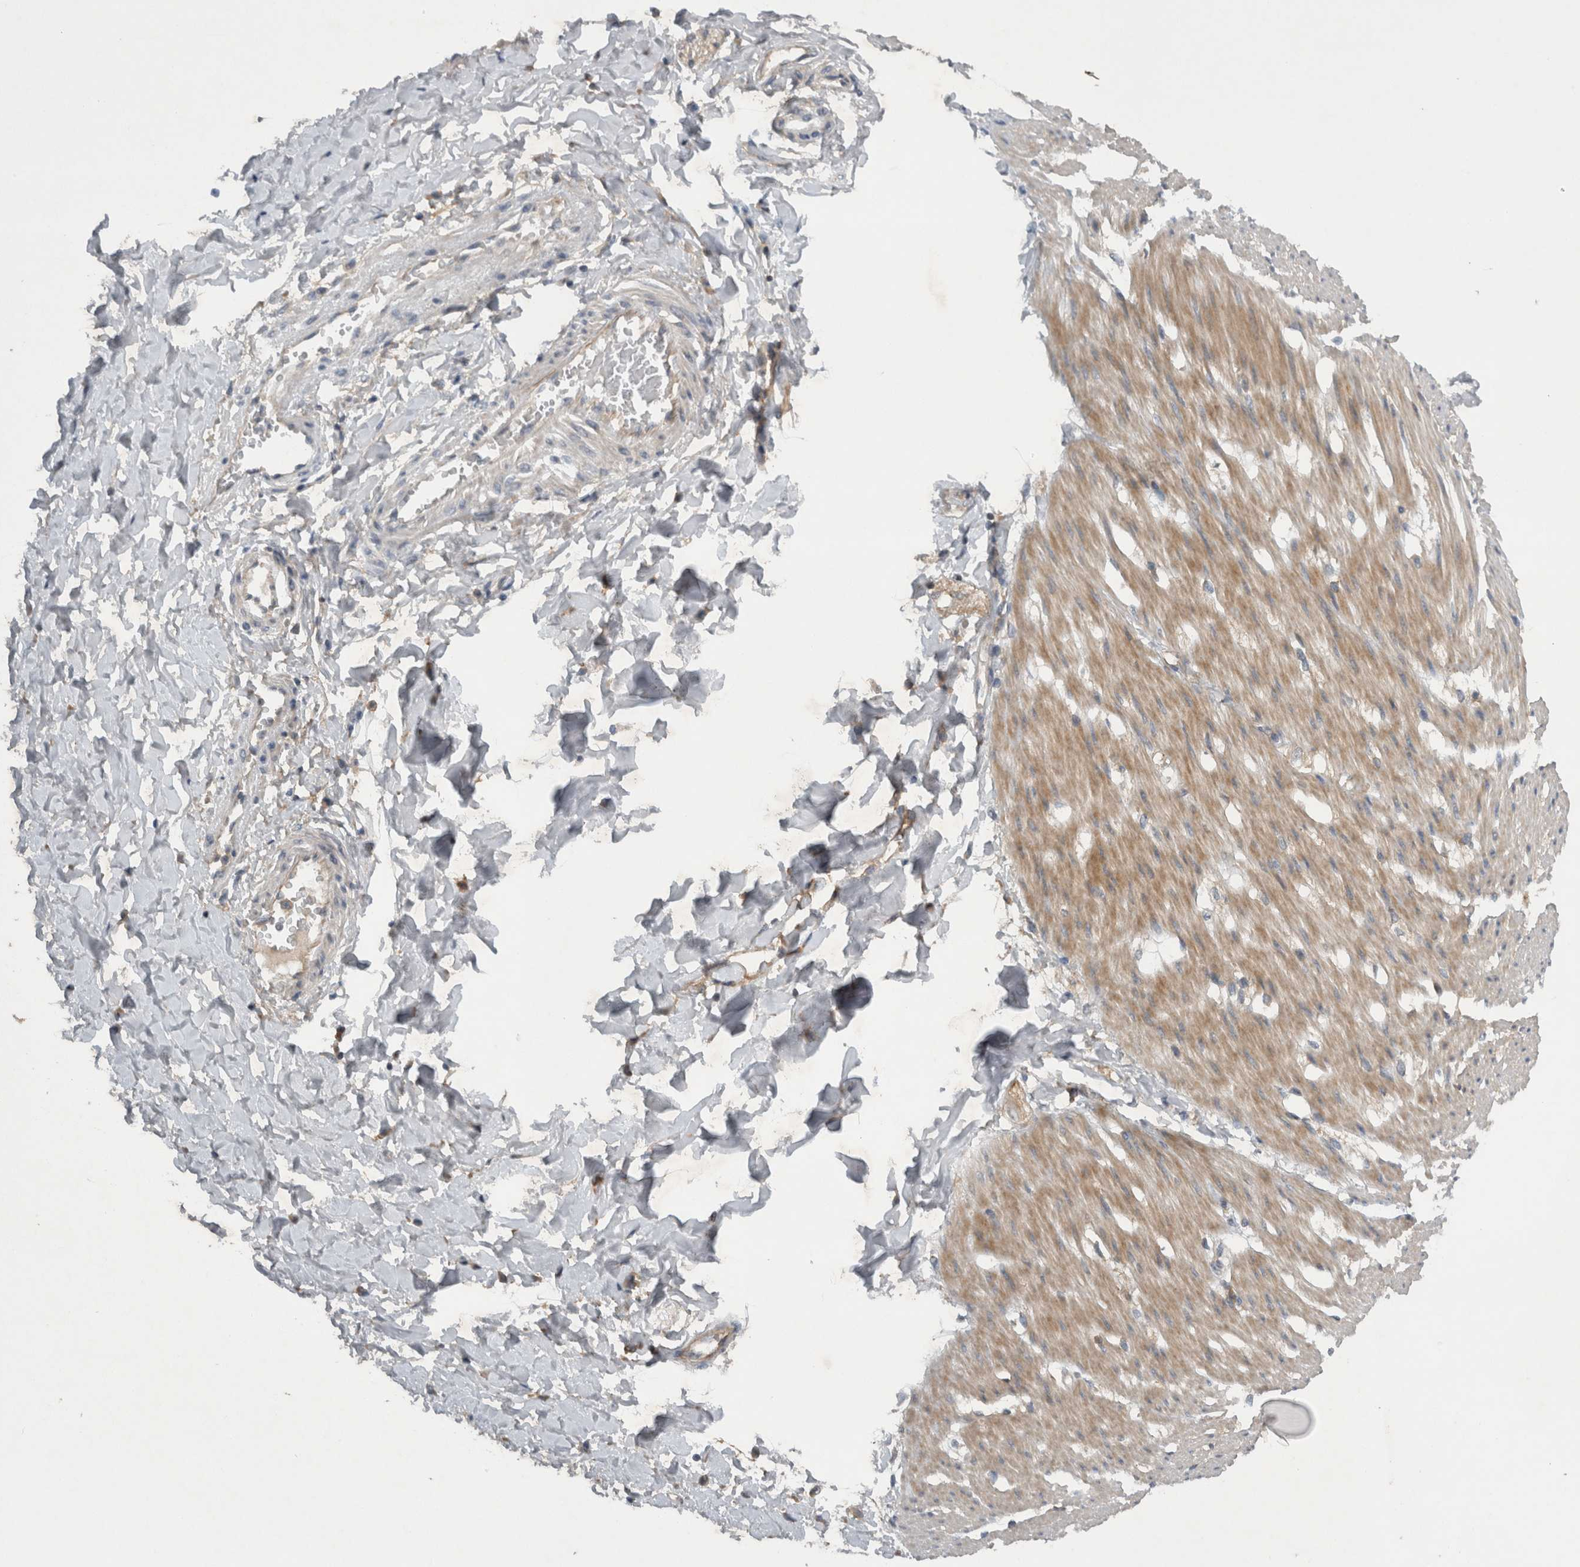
{"staining": {"intensity": "weak", "quantity": "25%-75%", "location": "cytoplasmic/membranous"}, "tissue": "smooth muscle", "cell_type": "Smooth muscle cells", "image_type": "normal", "snomed": [{"axis": "morphology", "description": "Normal tissue, NOS"}, {"axis": "morphology", "description": "Adenocarcinoma, NOS"}, {"axis": "topography", "description": "Smooth muscle"}, {"axis": "topography", "description": "Colon"}], "caption": "A micrograph of smooth muscle stained for a protein shows weak cytoplasmic/membranous brown staining in smooth muscle cells.", "gene": "SCARA5", "patient": {"sex": "male", "age": 14}}